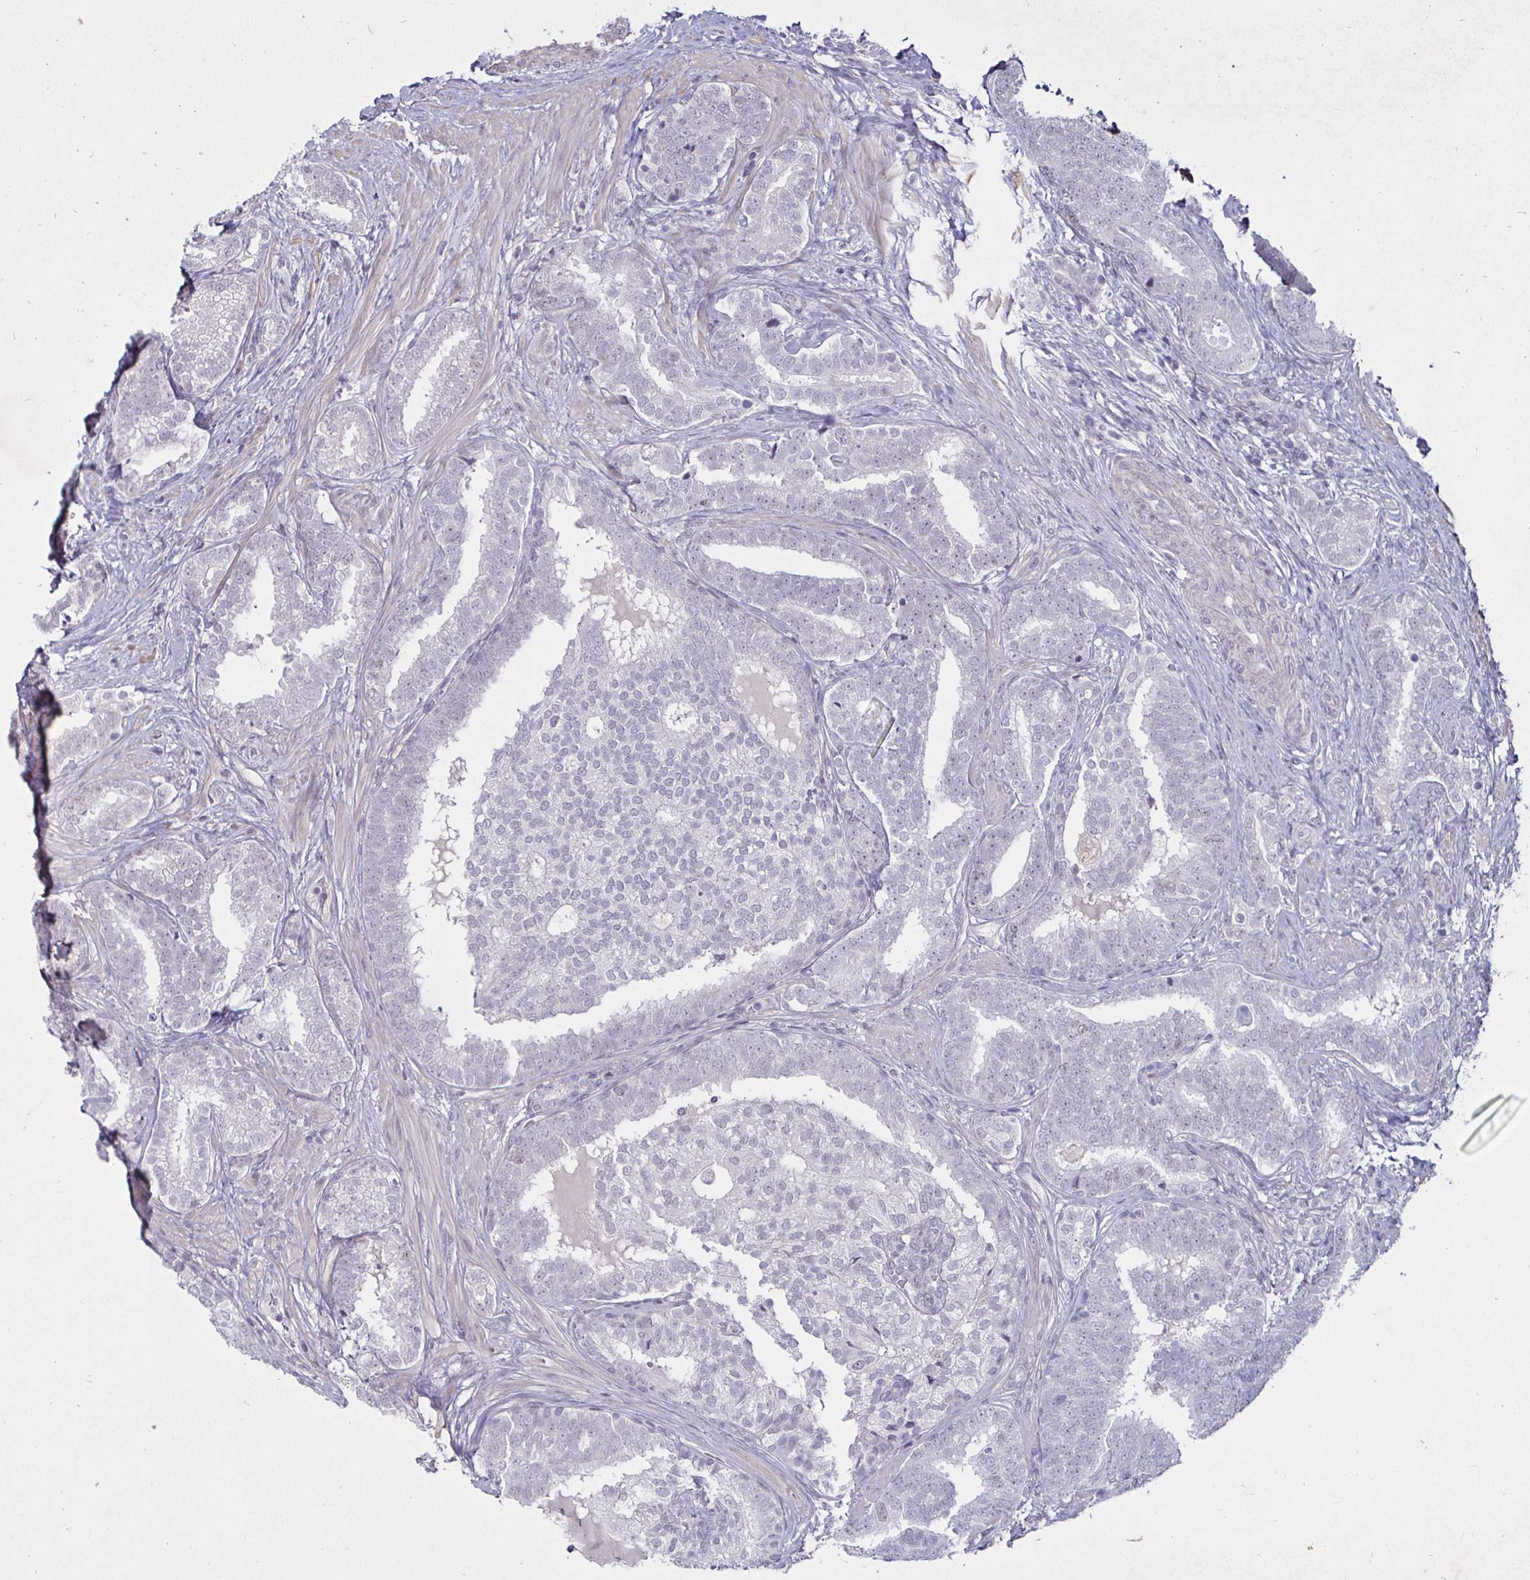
{"staining": {"intensity": "negative", "quantity": "none", "location": "none"}, "tissue": "prostate cancer", "cell_type": "Tumor cells", "image_type": "cancer", "snomed": [{"axis": "morphology", "description": "Adenocarcinoma, High grade"}, {"axis": "topography", "description": "Prostate"}], "caption": "Tumor cells show no significant protein expression in adenocarcinoma (high-grade) (prostate).", "gene": "MLH1", "patient": {"sex": "male", "age": 72}}